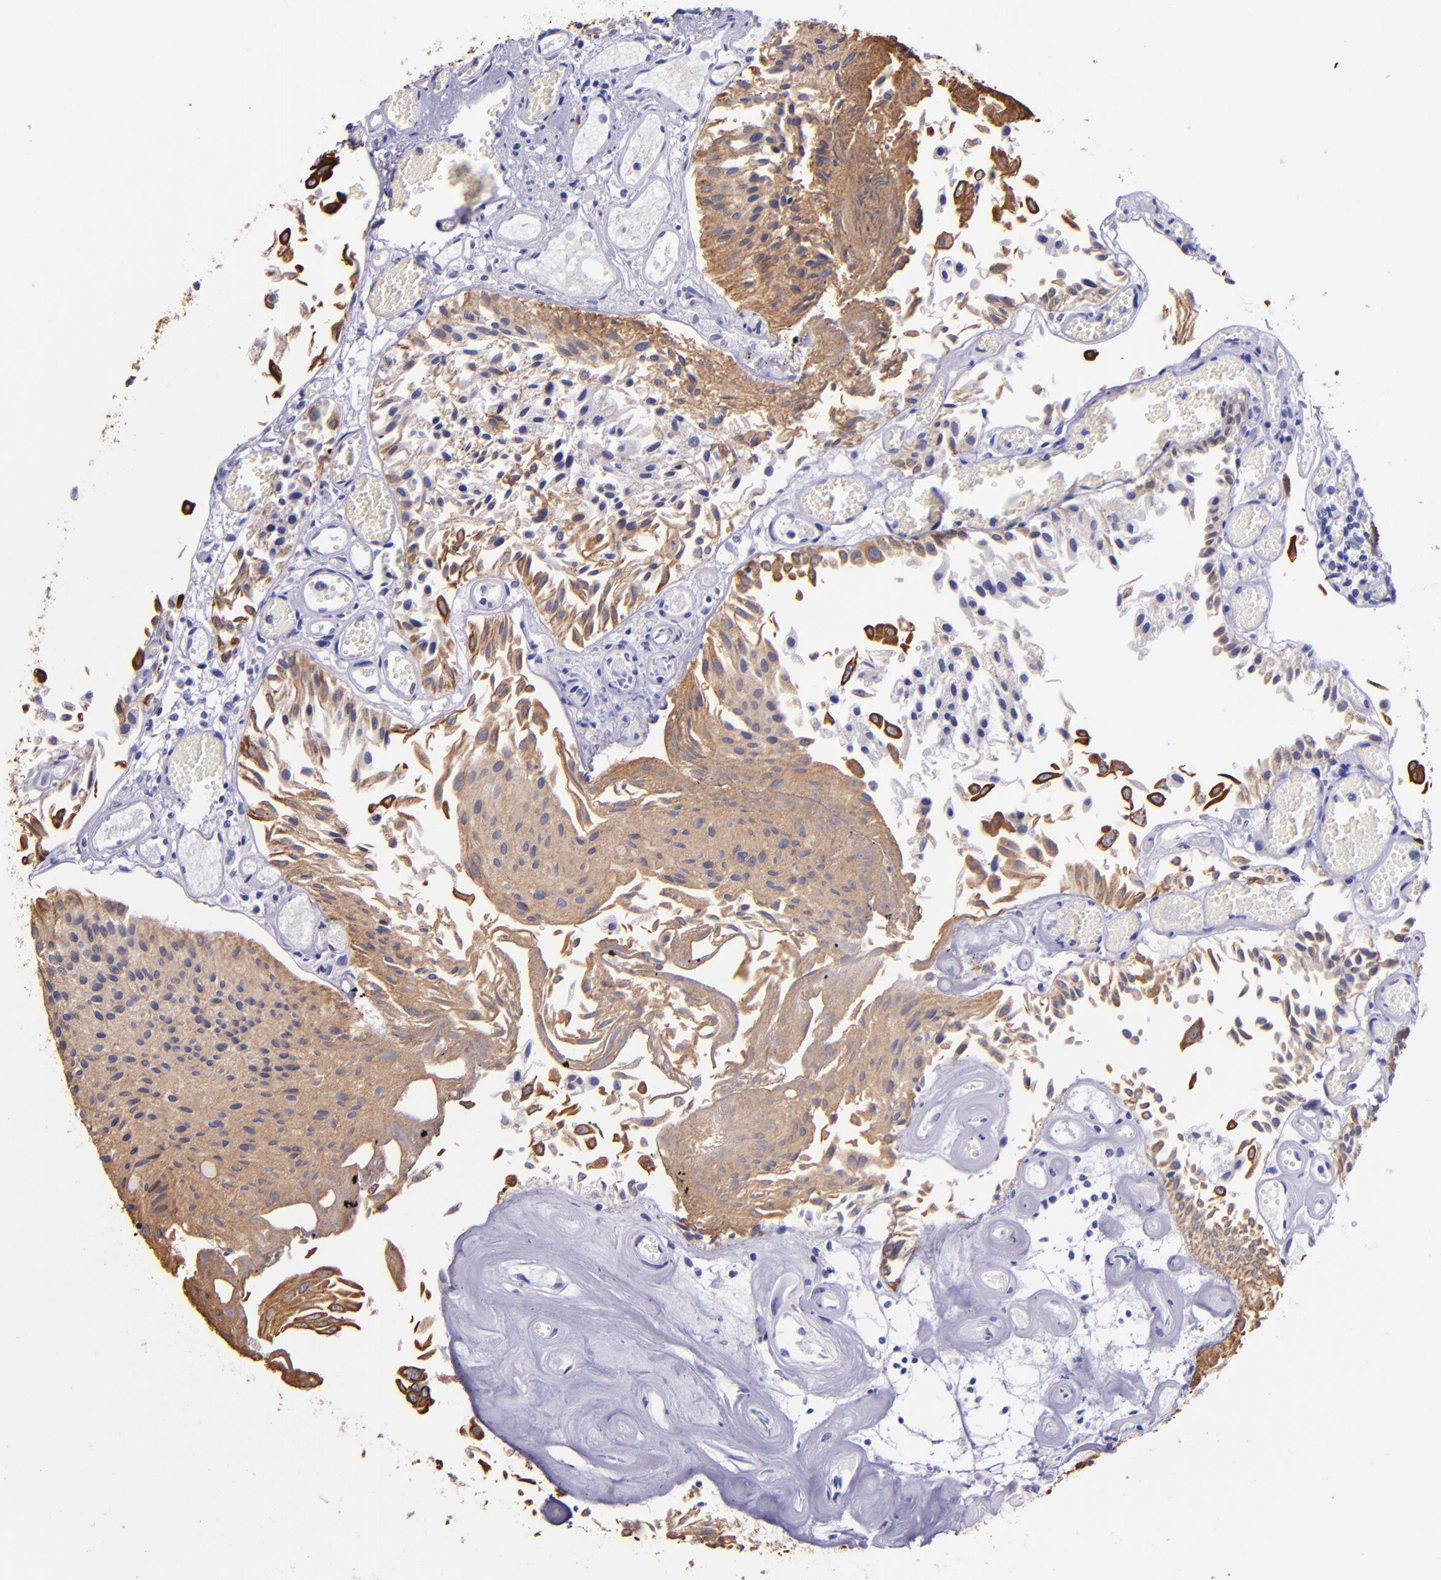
{"staining": {"intensity": "moderate", "quantity": ">75%", "location": "cytoplasmic/membranous"}, "tissue": "urothelial cancer", "cell_type": "Tumor cells", "image_type": "cancer", "snomed": [{"axis": "morphology", "description": "Urothelial carcinoma, Low grade"}, {"axis": "topography", "description": "Urinary bladder"}], "caption": "Immunohistochemistry (DAB (3,3'-diaminobenzidine)) staining of urothelial carcinoma (low-grade) displays moderate cytoplasmic/membranous protein positivity in approximately >75% of tumor cells.", "gene": "KRT4", "patient": {"sex": "male", "age": 86}}